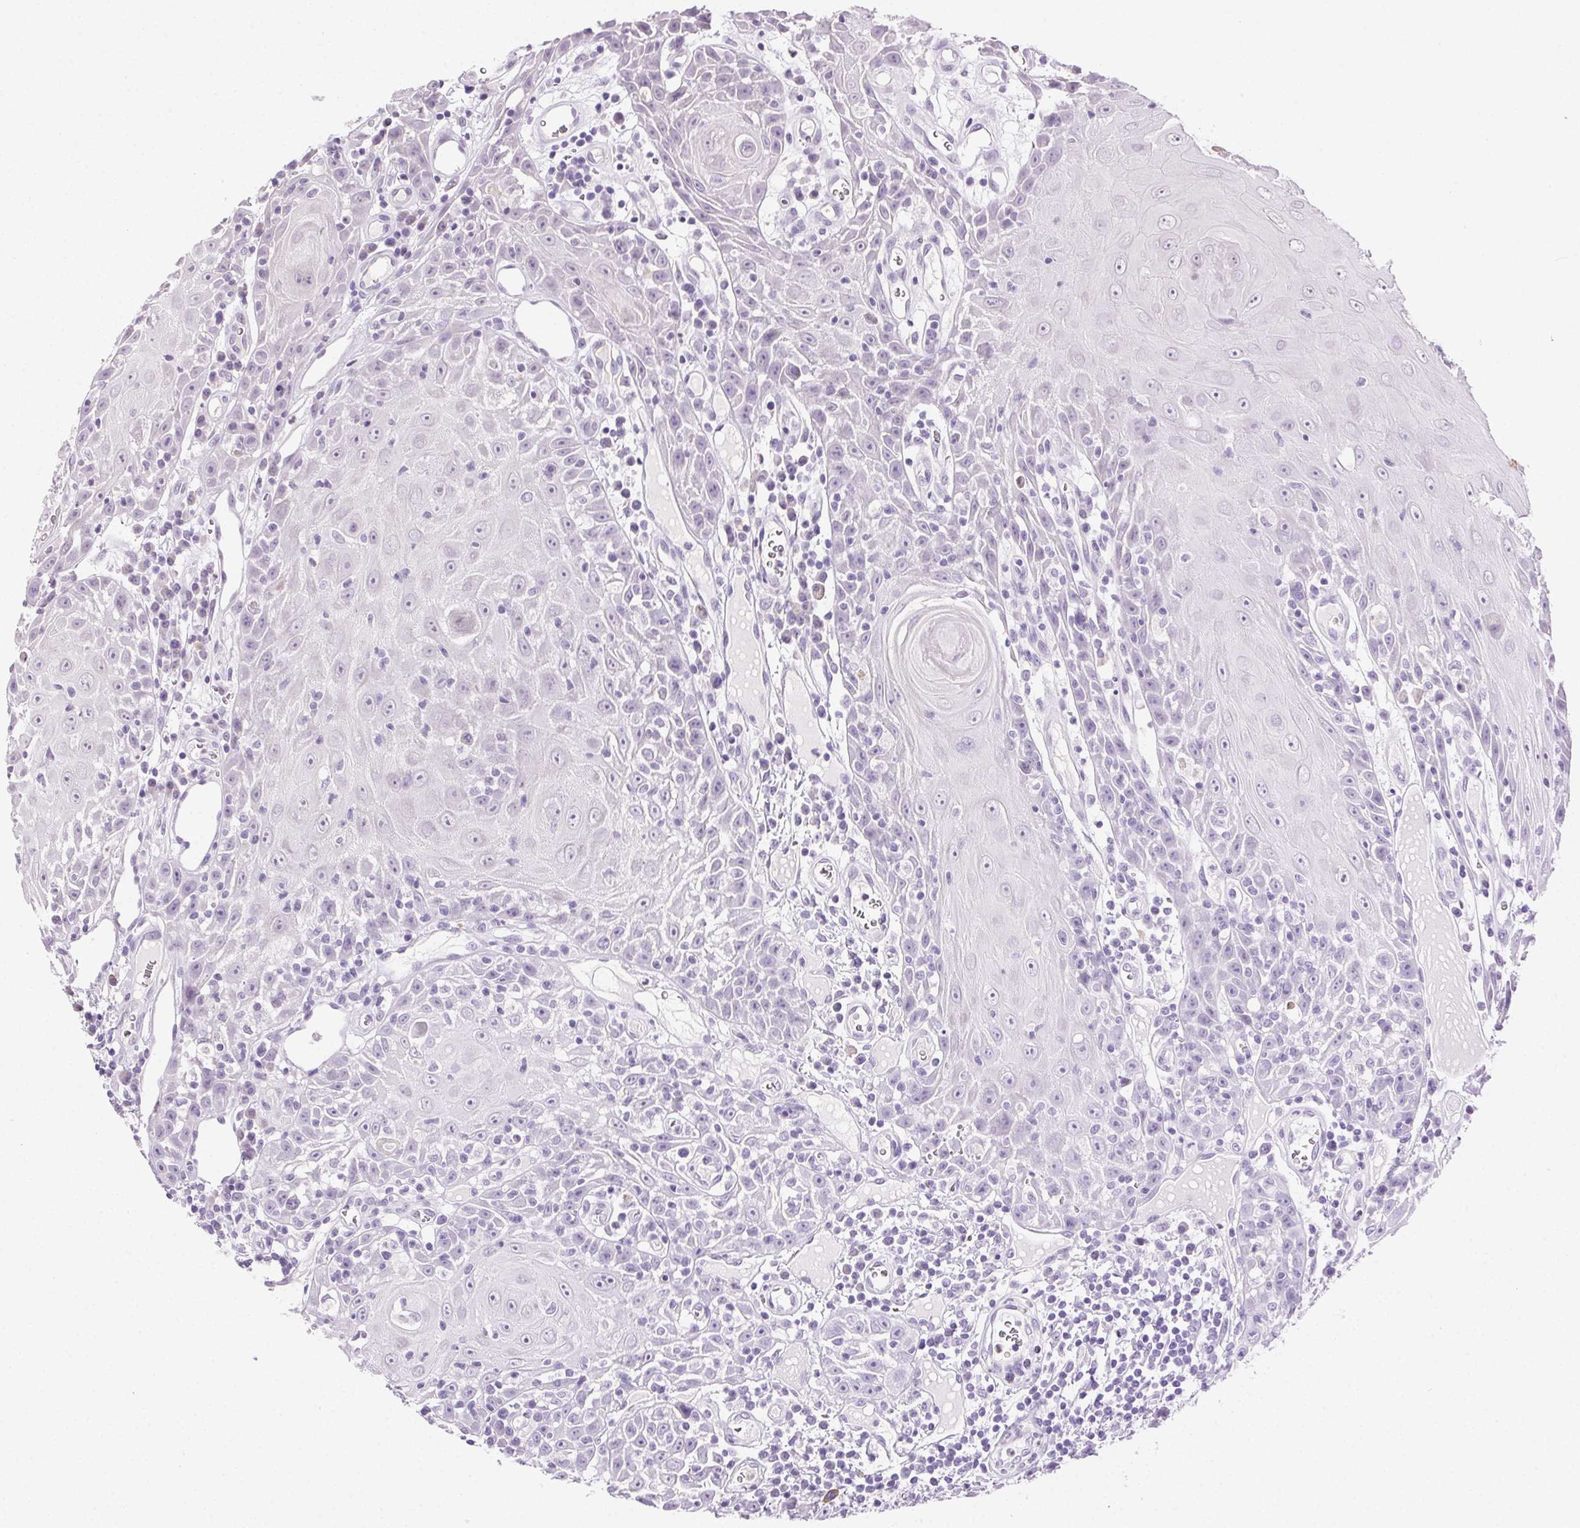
{"staining": {"intensity": "negative", "quantity": "none", "location": "none"}, "tissue": "head and neck cancer", "cell_type": "Tumor cells", "image_type": "cancer", "snomed": [{"axis": "morphology", "description": "Squamous cell carcinoma, NOS"}, {"axis": "topography", "description": "Head-Neck"}], "caption": "Human head and neck squamous cell carcinoma stained for a protein using immunohistochemistry exhibits no positivity in tumor cells.", "gene": "CLDN10", "patient": {"sex": "male", "age": 52}}